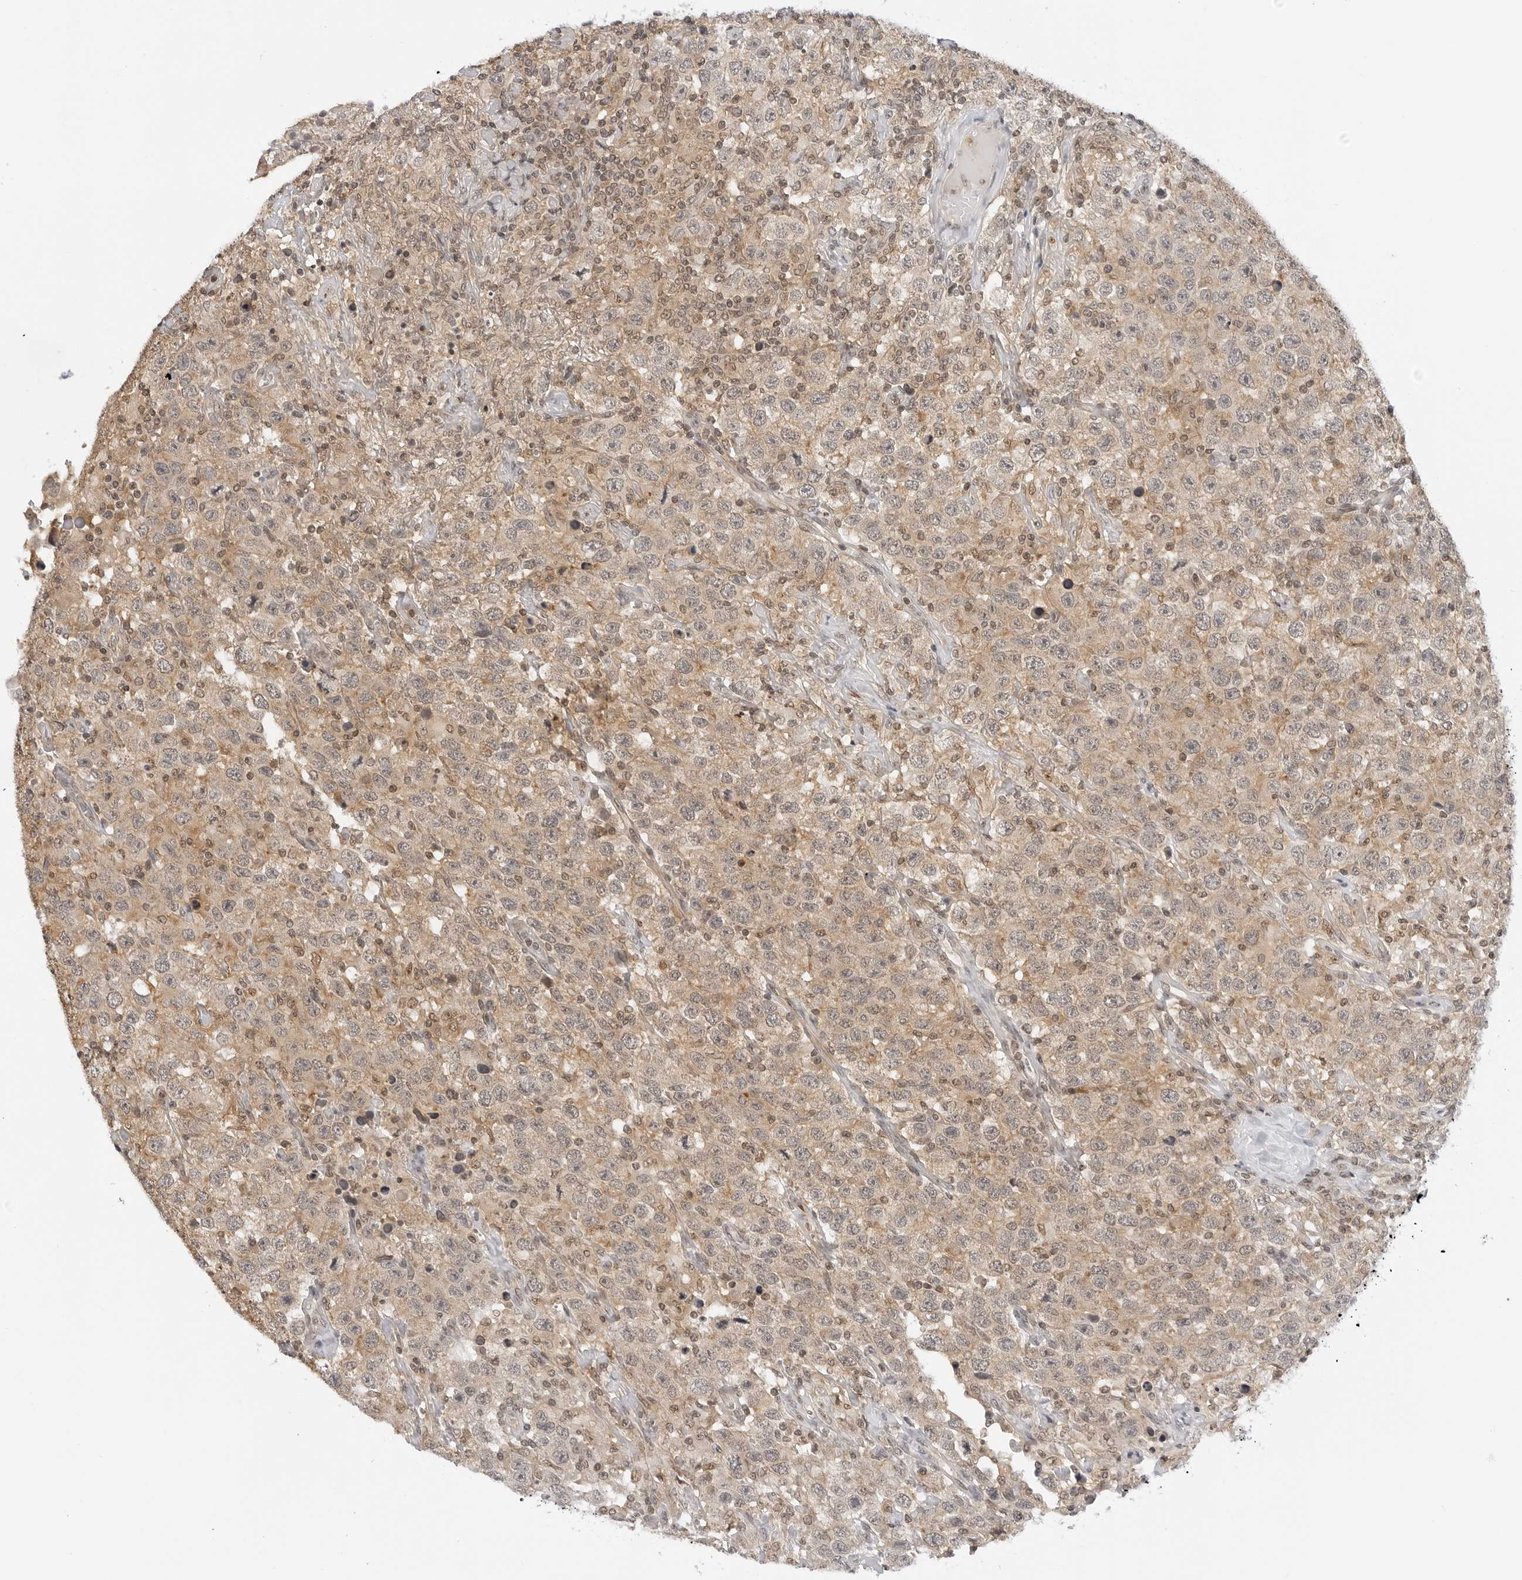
{"staining": {"intensity": "weak", "quantity": ">75%", "location": "cytoplasmic/membranous,nuclear"}, "tissue": "testis cancer", "cell_type": "Tumor cells", "image_type": "cancer", "snomed": [{"axis": "morphology", "description": "Seminoma, NOS"}, {"axis": "topography", "description": "Testis"}], "caption": "The photomicrograph demonstrates immunohistochemical staining of testis cancer (seminoma). There is weak cytoplasmic/membranous and nuclear staining is appreciated in about >75% of tumor cells. (brown staining indicates protein expression, while blue staining denotes nuclei).", "gene": "MAP2K5", "patient": {"sex": "male", "age": 41}}